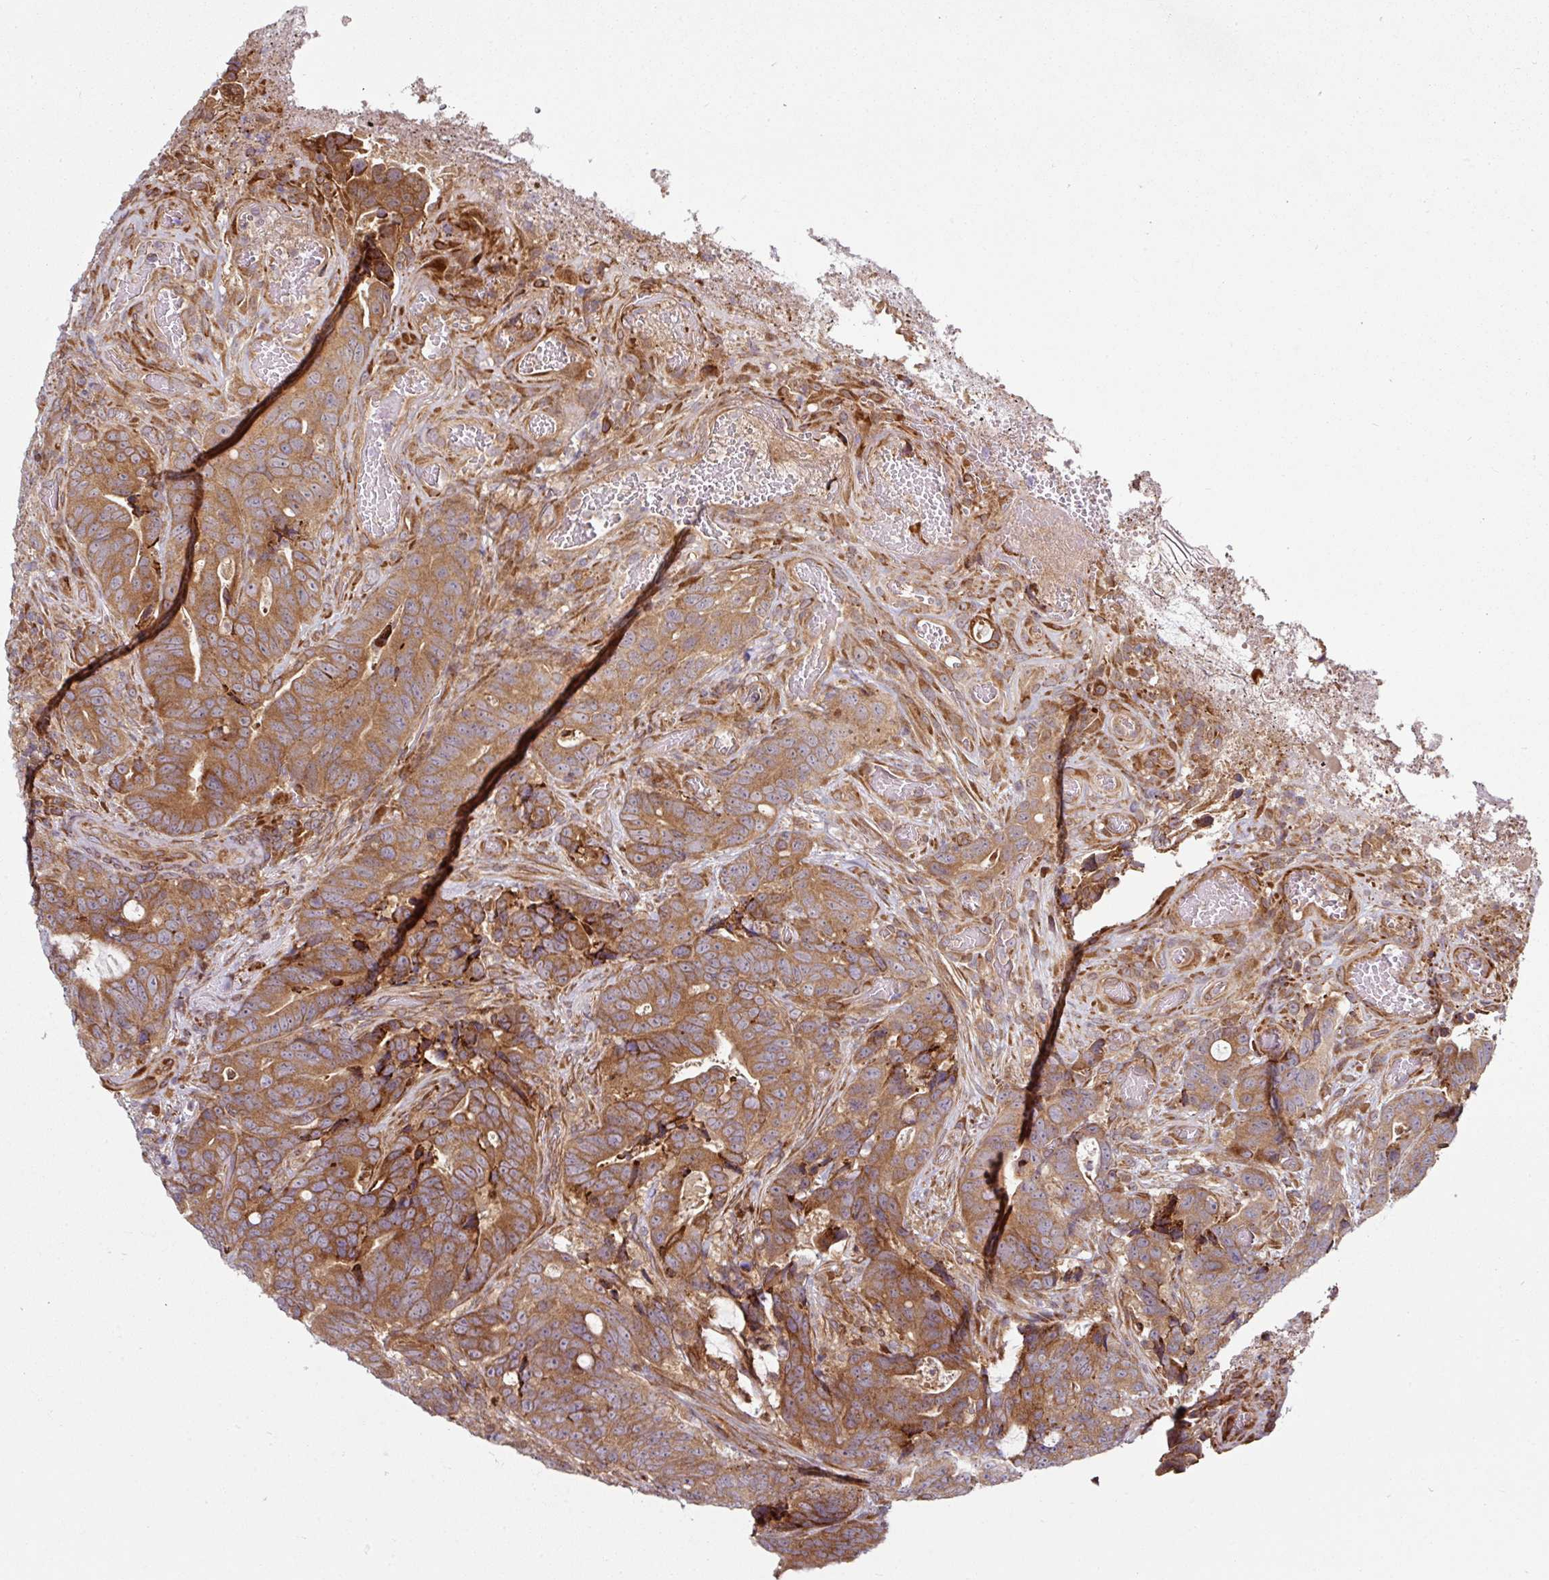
{"staining": {"intensity": "moderate", "quantity": ">75%", "location": "cytoplasmic/membranous"}, "tissue": "colorectal cancer", "cell_type": "Tumor cells", "image_type": "cancer", "snomed": [{"axis": "morphology", "description": "Adenocarcinoma, NOS"}, {"axis": "topography", "description": "Colon"}], "caption": "Approximately >75% of tumor cells in colorectal adenocarcinoma exhibit moderate cytoplasmic/membranous protein positivity as visualized by brown immunohistochemical staining.", "gene": "RAB5A", "patient": {"sex": "female", "age": 82}}